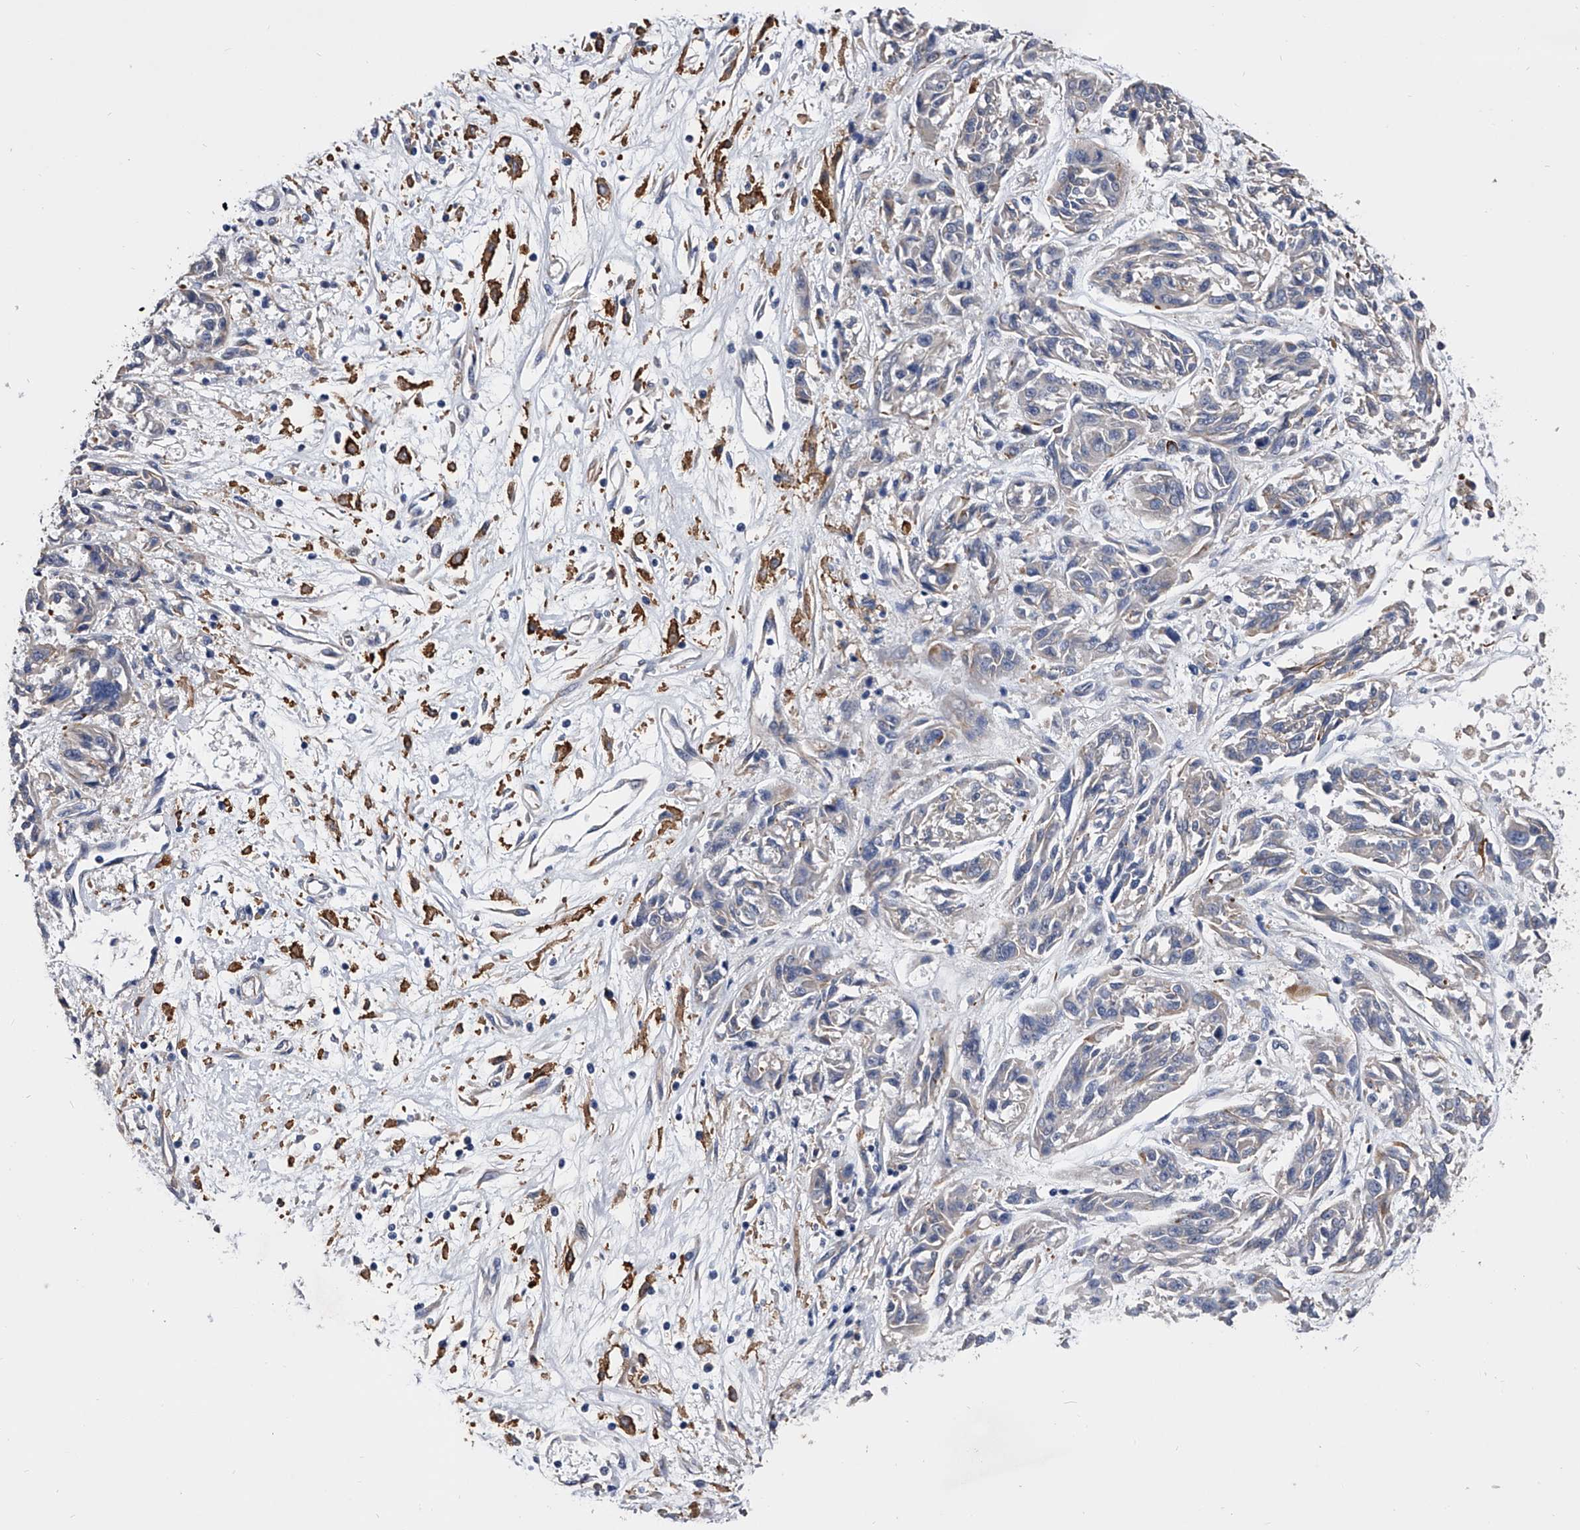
{"staining": {"intensity": "negative", "quantity": "none", "location": "none"}, "tissue": "melanoma", "cell_type": "Tumor cells", "image_type": "cancer", "snomed": [{"axis": "morphology", "description": "Malignant melanoma, NOS"}, {"axis": "topography", "description": "Skin"}], "caption": "High magnification brightfield microscopy of malignant melanoma stained with DAB (3,3'-diaminobenzidine) (brown) and counterstained with hematoxylin (blue): tumor cells show no significant positivity. (Brightfield microscopy of DAB immunohistochemistry (IHC) at high magnification).", "gene": "EFCAB7", "patient": {"sex": "male", "age": 53}}